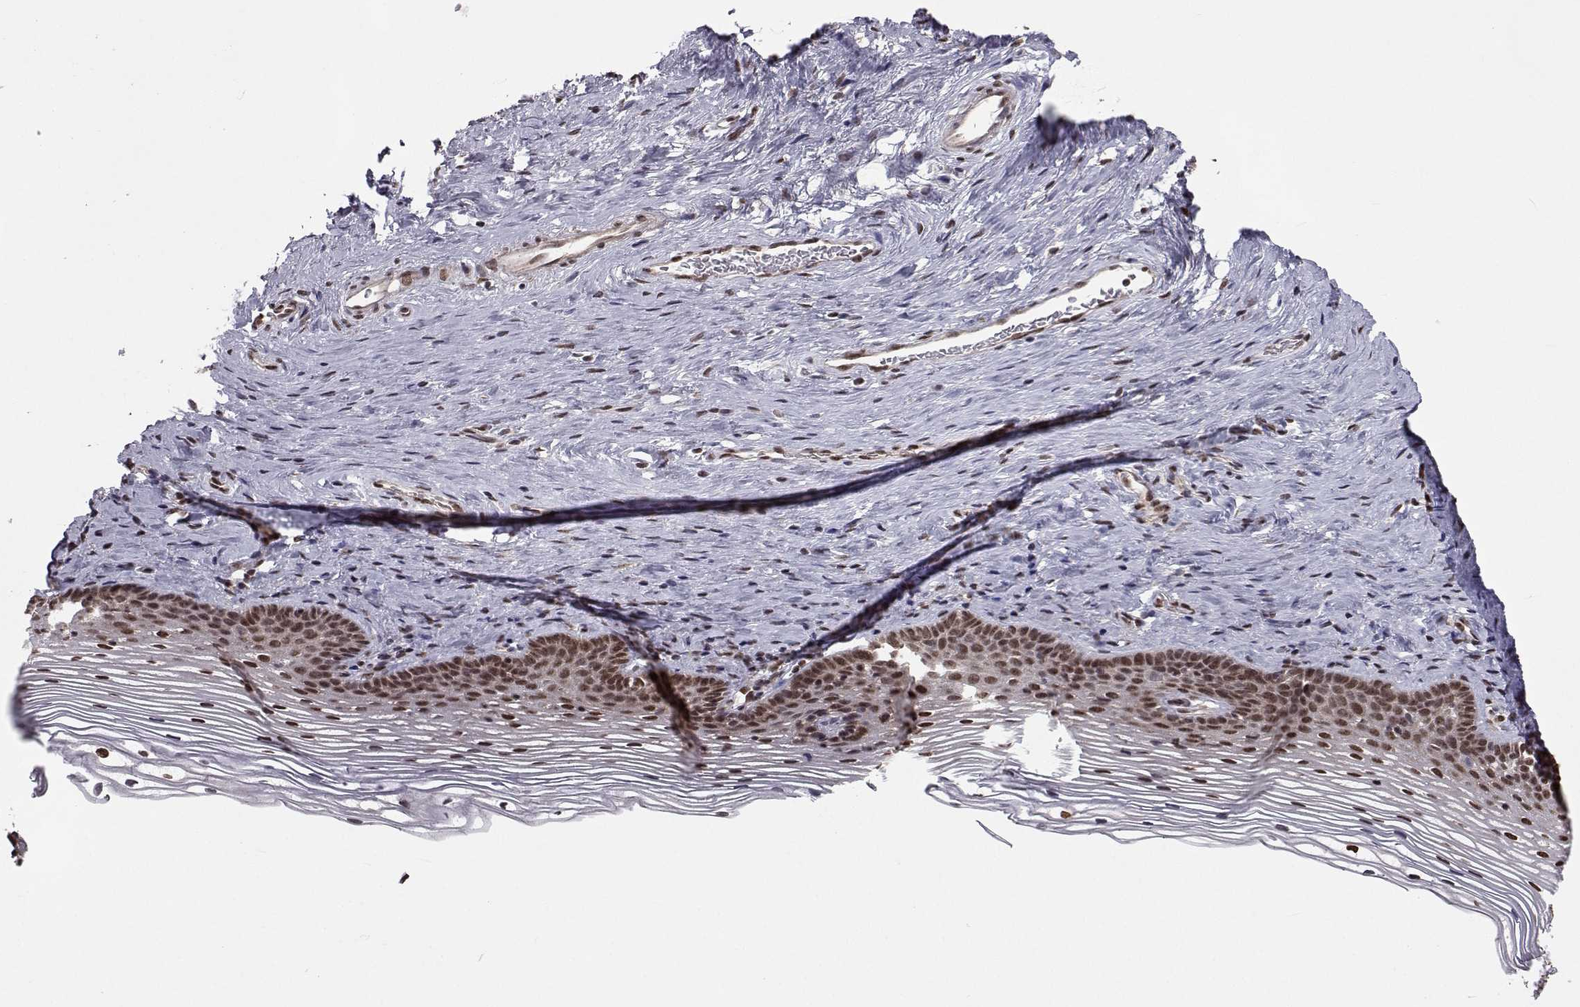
{"staining": {"intensity": "moderate", "quantity": ">75%", "location": "nuclear"}, "tissue": "cervix", "cell_type": "Glandular cells", "image_type": "normal", "snomed": [{"axis": "morphology", "description": "Normal tissue, NOS"}, {"axis": "topography", "description": "Cervix"}], "caption": "Immunohistochemistry (IHC) histopathology image of normal cervix: cervix stained using immunohistochemistry reveals medium levels of moderate protein expression localized specifically in the nuclear of glandular cells, appearing as a nuclear brown color.", "gene": "PKN2", "patient": {"sex": "female", "age": 39}}